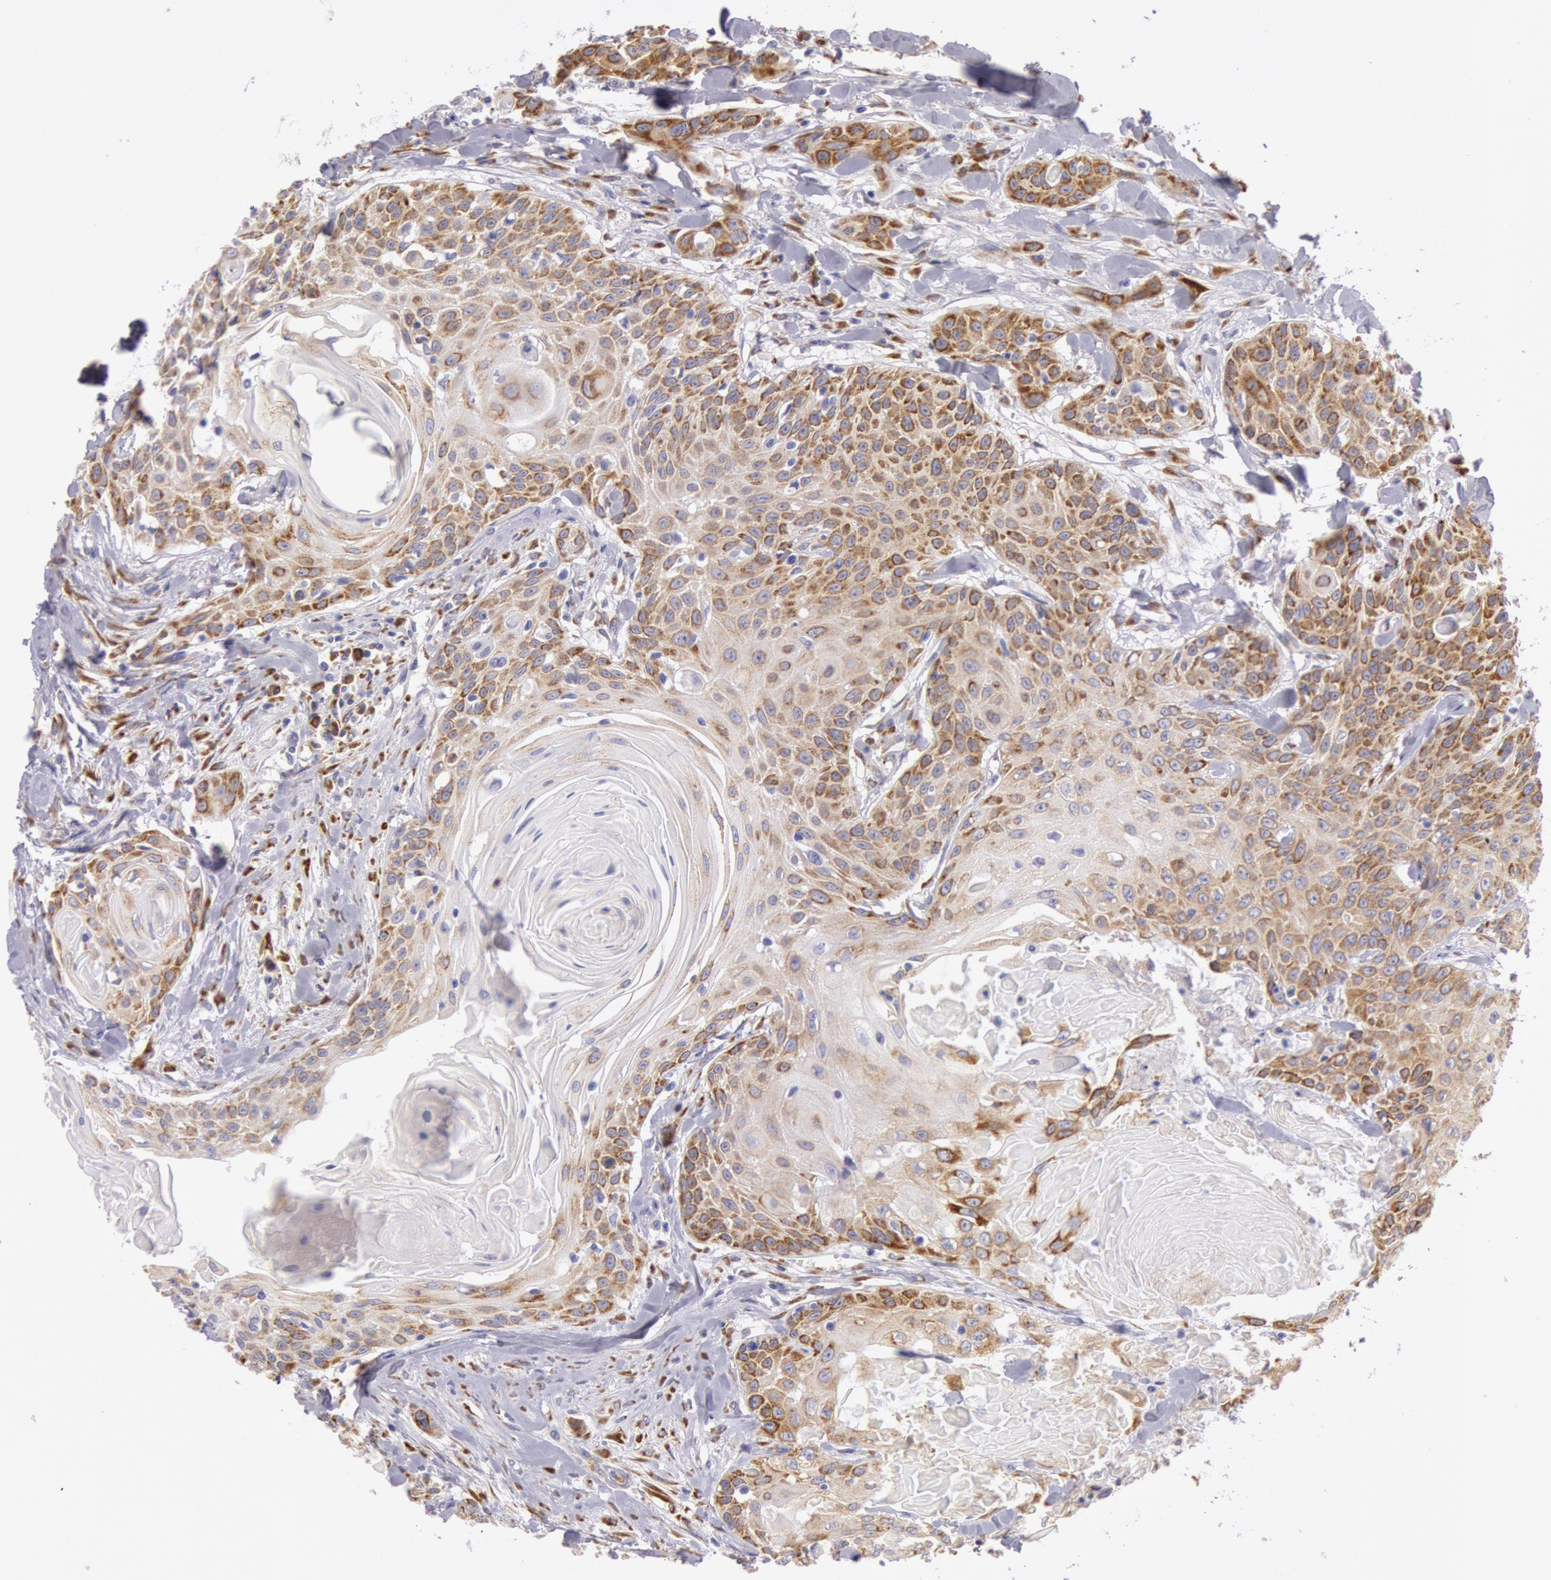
{"staining": {"intensity": "weak", "quantity": "25%-75%", "location": "cytoplasmic/membranous"}, "tissue": "head and neck cancer", "cell_type": "Tumor cells", "image_type": "cancer", "snomed": [{"axis": "morphology", "description": "Squamous cell carcinoma, NOS"}, {"axis": "morphology", "description": "Squamous cell carcinoma, metastatic, NOS"}, {"axis": "topography", "description": "Lymph node"}, {"axis": "topography", "description": "Salivary gland"}, {"axis": "topography", "description": "Head-Neck"}], "caption": "Head and neck cancer tissue shows weak cytoplasmic/membranous staining in about 25%-75% of tumor cells, visualized by immunohistochemistry.", "gene": "CIDEB", "patient": {"sex": "female", "age": 74}}